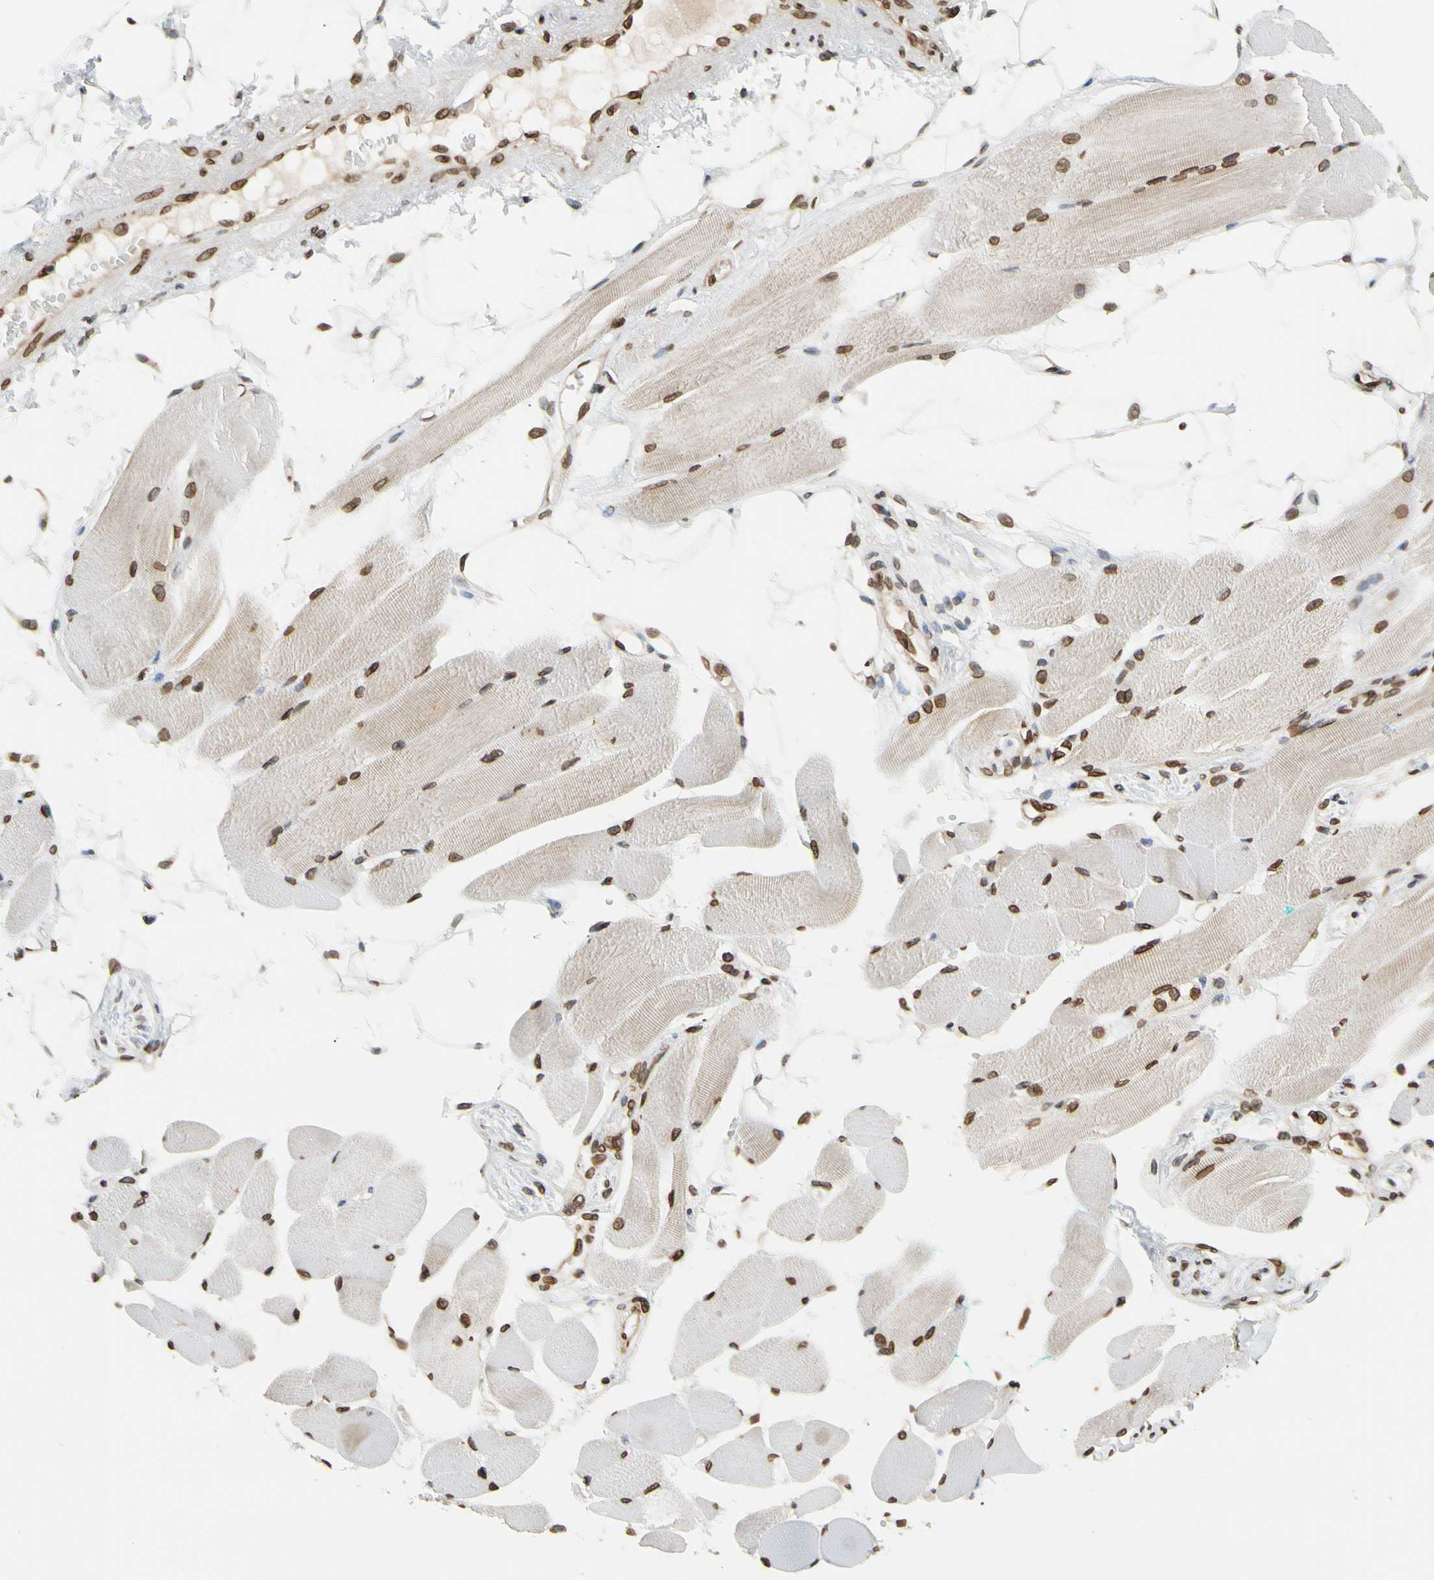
{"staining": {"intensity": "strong", "quantity": ">75%", "location": "cytoplasmic/membranous,nuclear"}, "tissue": "skeletal muscle", "cell_type": "Myocytes", "image_type": "normal", "snomed": [{"axis": "morphology", "description": "Normal tissue, NOS"}, {"axis": "topography", "description": "Skeletal muscle"}, {"axis": "topography", "description": "Peripheral nerve tissue"}], "caption": "High-magnification brightfield microscopy of benign skeletal muscle stained with DAB (3,3'-diaminobenzidine) (brown) and counterstained with hematoxylin (blue). myocytes exhibit strong cytoplasmic/membranous,nuclear staining is seen in approximately>75% of cells. The staining was performed using DAB to visualize the protein expression in brown, while the nuclei were stained in blue with hematoxylin (Magnification: 20x).", "gene": "SUN1", "patient": {"sex": "female", "age": 84}}